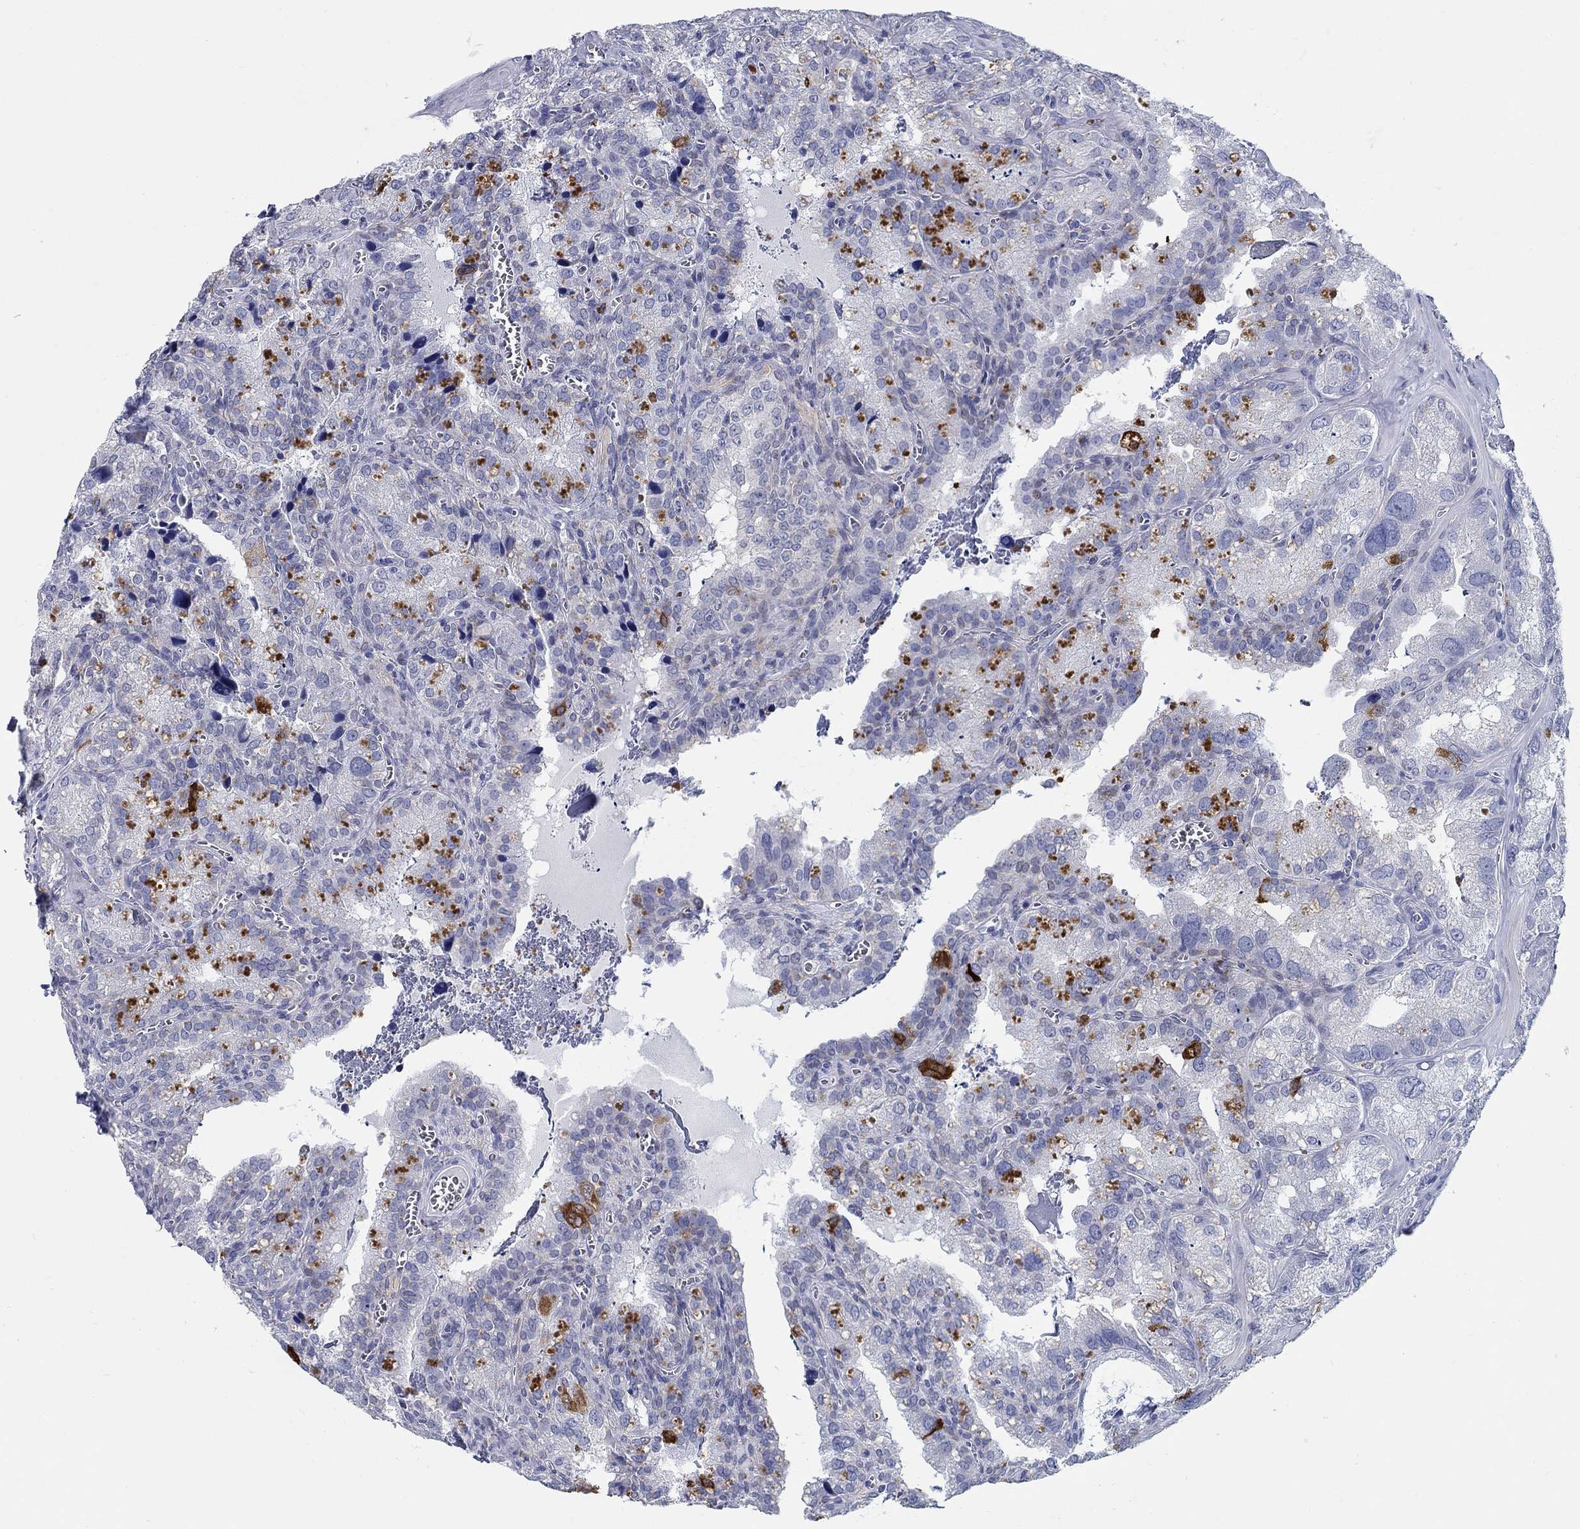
{"staining": {"intensity": "strong", "quantity": "<25%", "location": "cytoplasmic/membranous"}, "tissue": "seminal vesicle", "cell_type": "Glandular cells", "image_type": "normal", "snomed": [{"axis": "morphology", "description": "Normal tissue, NOS"}, {"axis": "topography", "description": "Seminal veicle"}], "caption": "This image exhibits normal seminal vesicle stained with IHC to label a protein in brown. The cytoplasmic/membranous of glandular cells show strong positivity for the protein. Nuclei are counter-stained blue.", "gene": "RAP1GAP", "patient": {"sex": "male", "age": 57}}